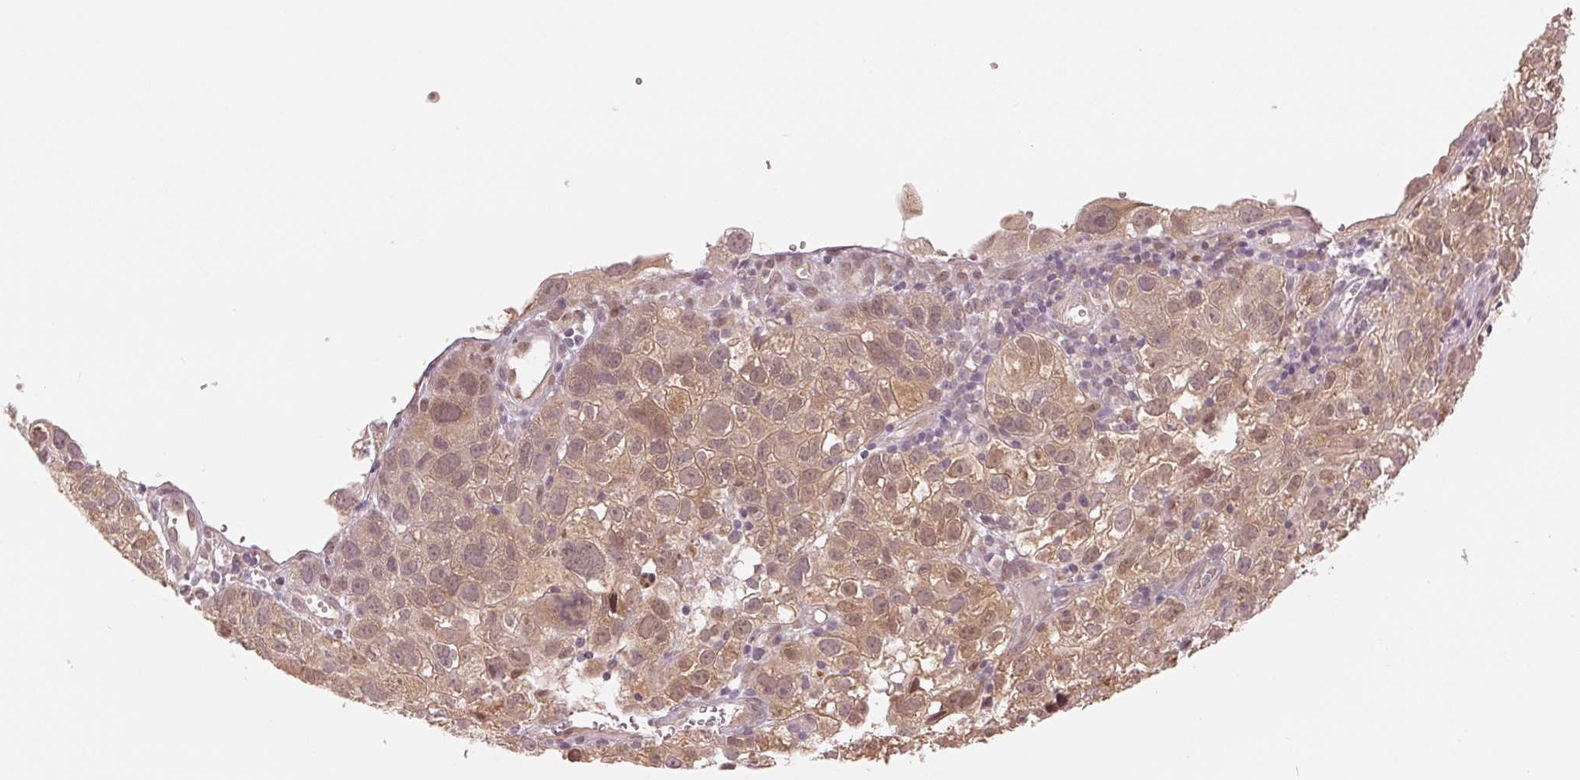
{"staining": {"intensity": "moderate", "quantity": ">75%", "location": "cytoplasmic/membranous,nuclear"}, "tissue": "cervical cancer", "cell_type": "Tumor cells", "image_type": "cancer", "snomed": [{"axis": "morphology", "description": "Squamous cell carcinoma, NOS"}, {"axis": "topography", "description": "Cervix"}], "caption": "Protein expression analysis of human cervical cancer (squamous cell carcinoma) reveals moderate cytoplasmic/membranous and nuclear expression in approximately >75% of tumor cells. (Brightfield microscopy of DAB IHC at high magnification).", "gene": "ERI3", "patient": {"sex": "female", "age": 55}}